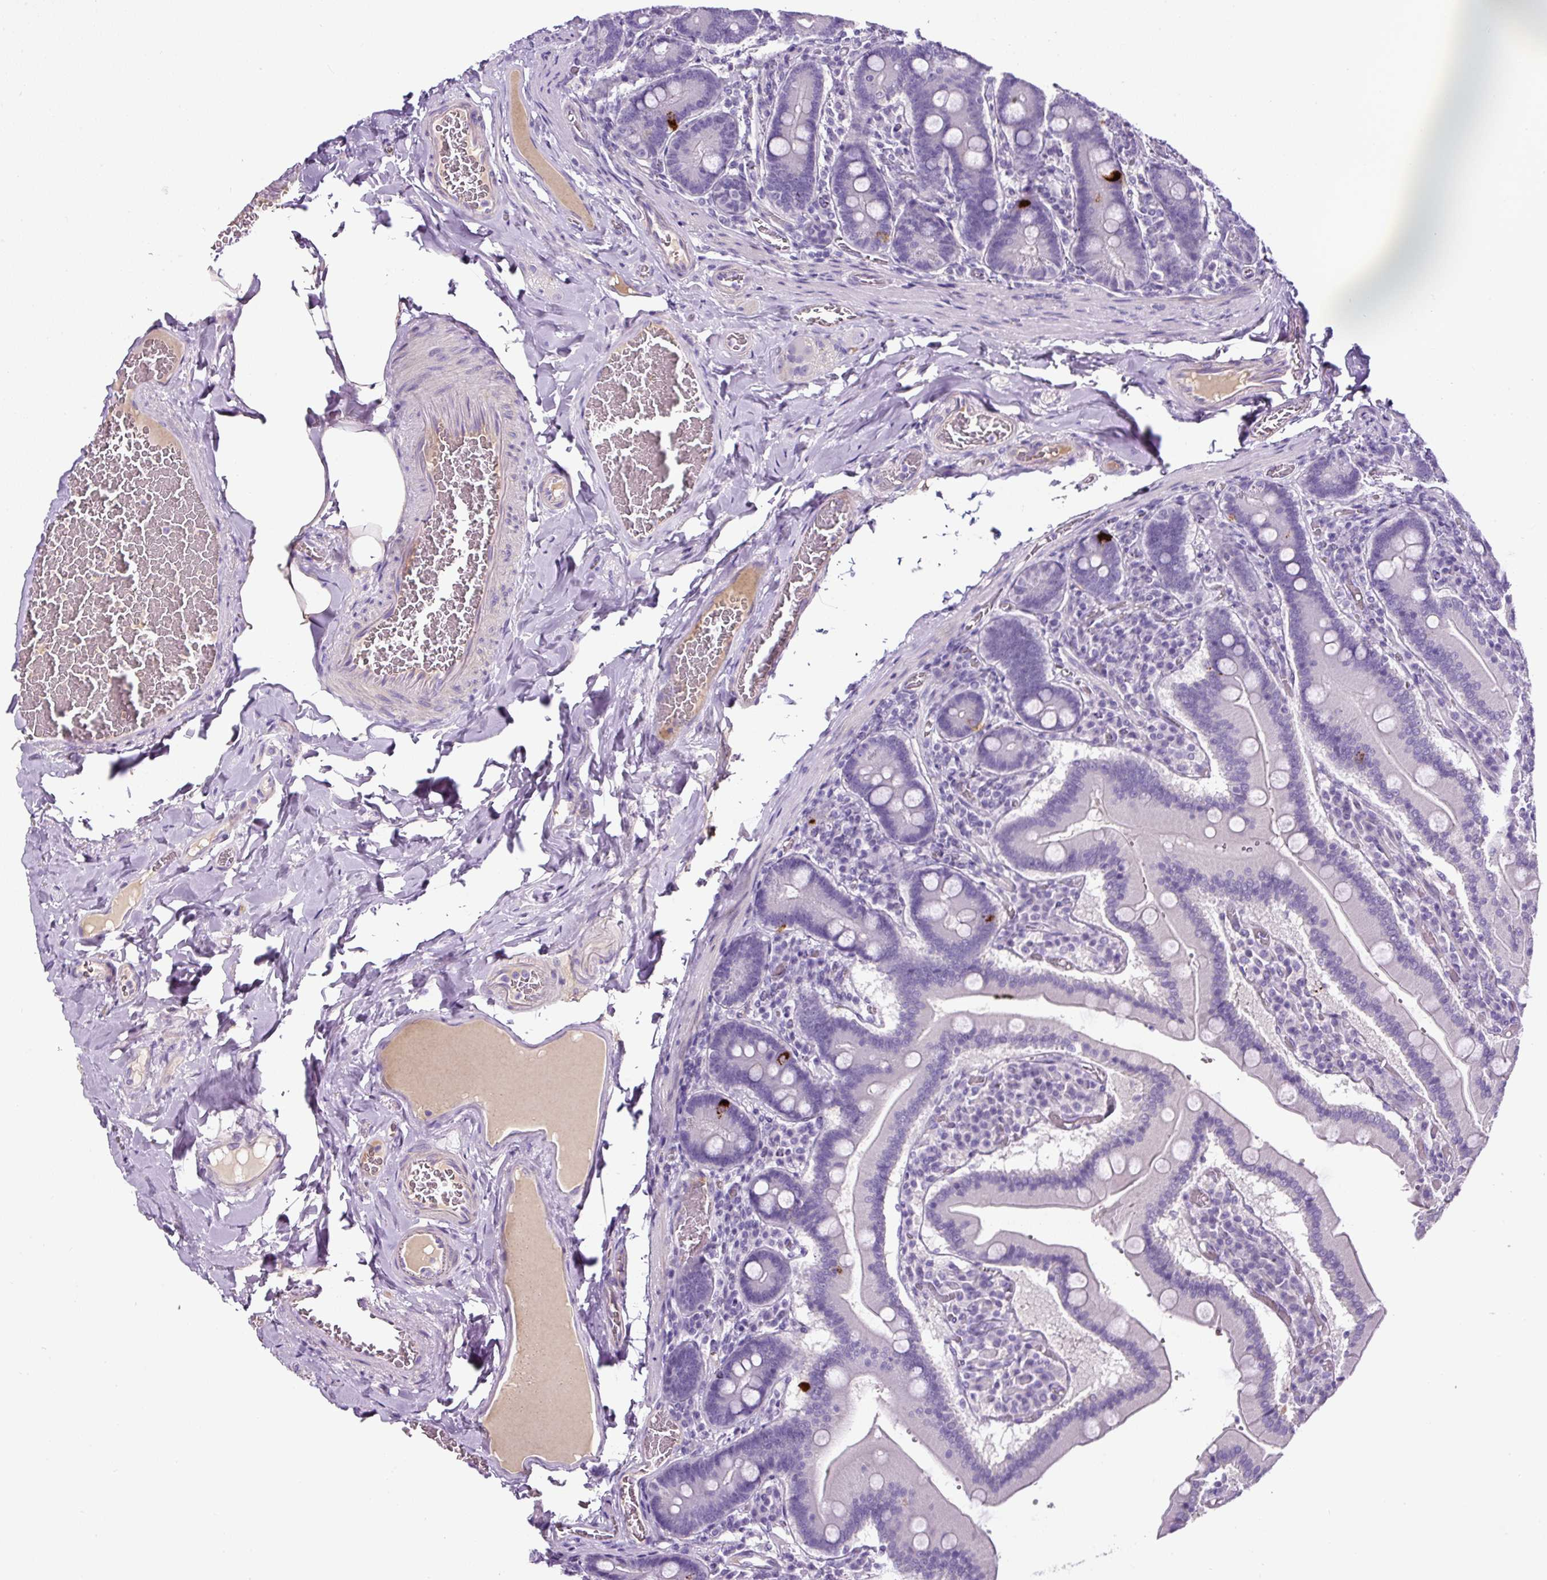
{"staining": {"intensity": "strong", "quantity": "<25%", "location": "cytoplasmic/membranous"}, "tissue": "duodenum", "cell_type": "Glandular cells", "image_type": "normal", "snomed": [{"axis": "morphology", "description": "Normal tissue, NOS"}, {"axis": "topography", "description": "Duodenum"}], "caption": "High-power microscopy captured an IHC histopathology image of benign duodenum, revealing strong cytoplasmic/membranous positivity in approximately <25% of glandular cells.", "gene": "OR14A2", "patient": {"sex": "female", "age": 62}}